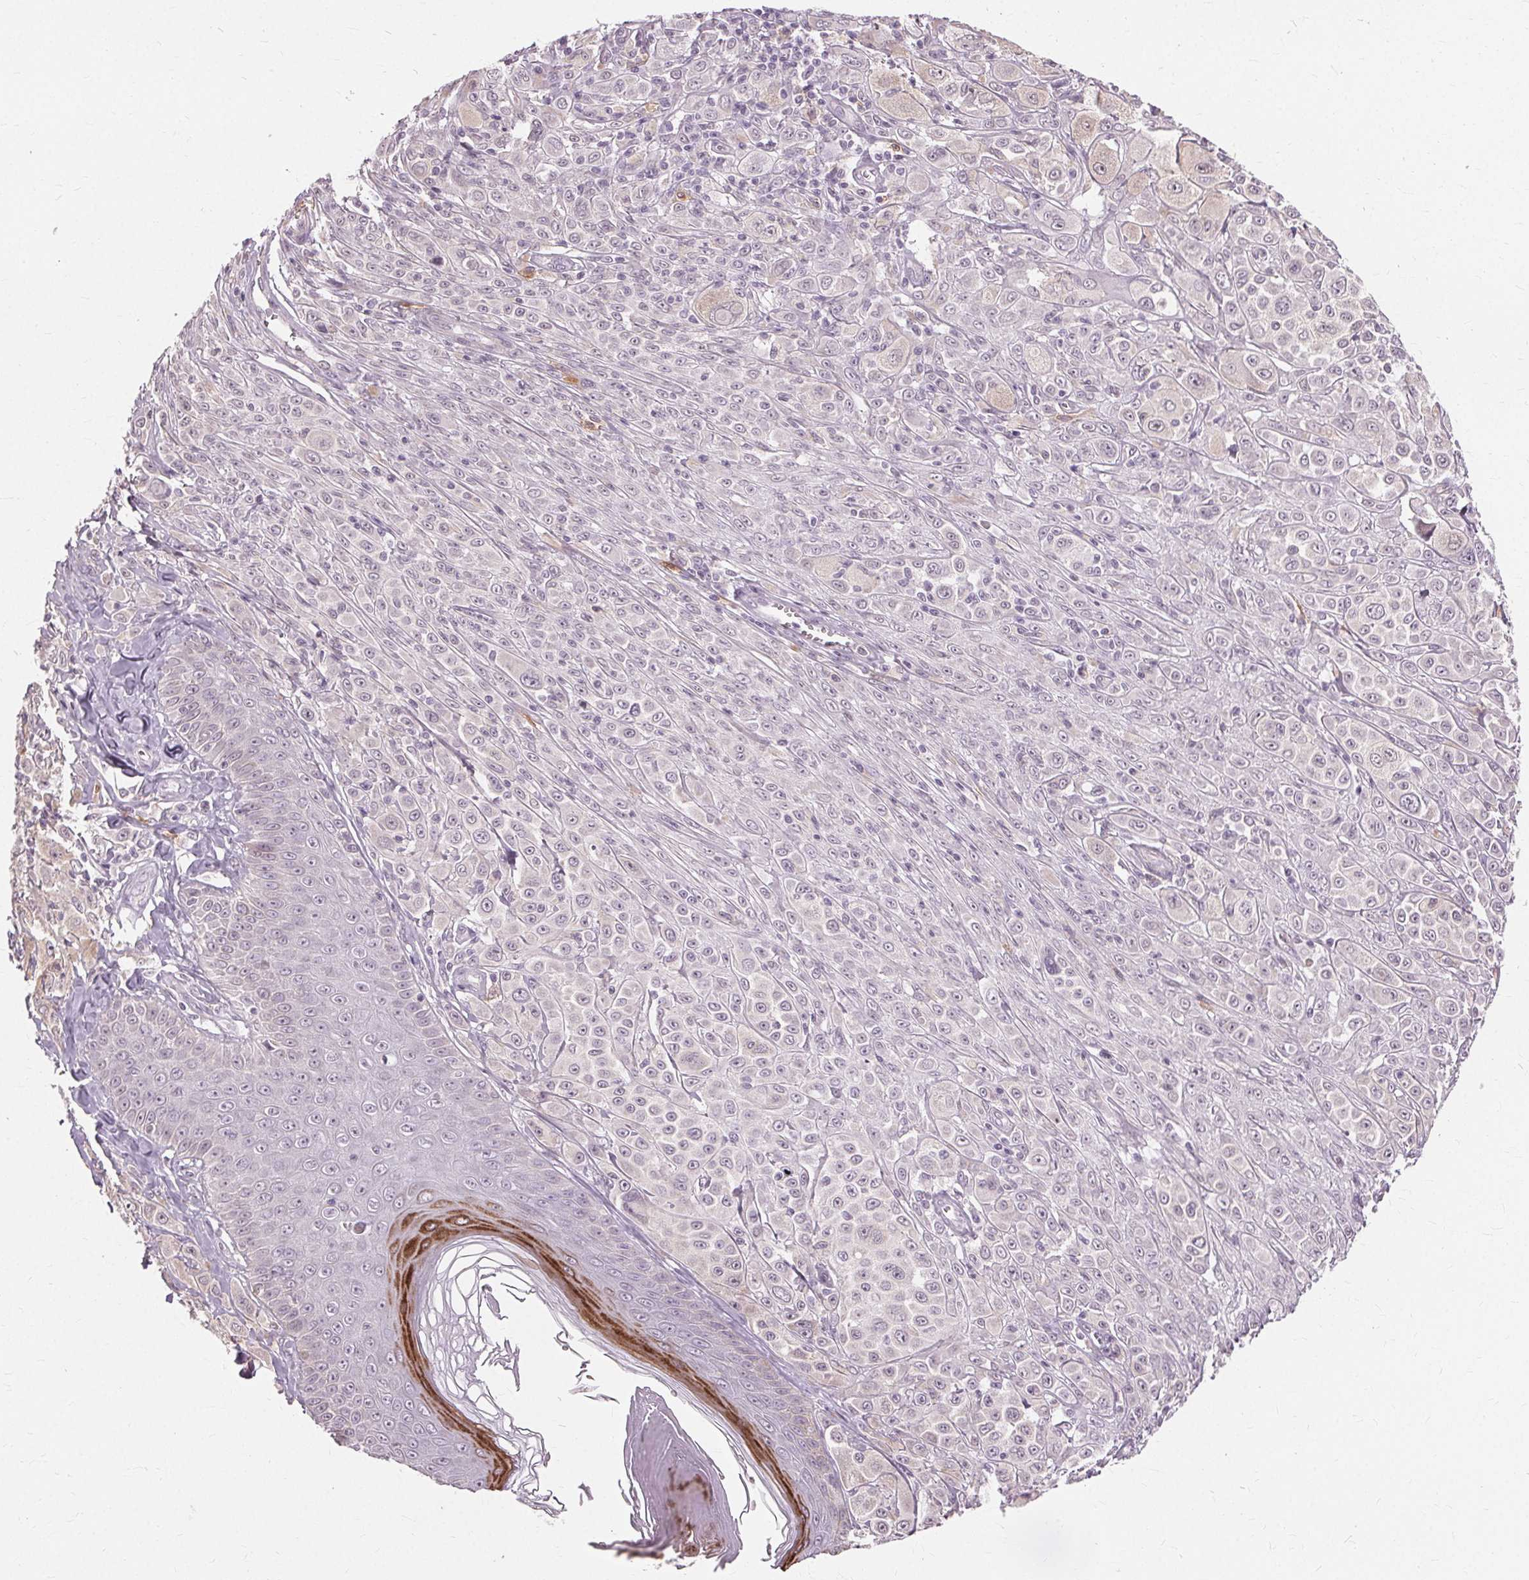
{"staining": {"intensity": "negative", "quantity": "none", "location": "none"}, "tissue": "melanoma", "cell_type": "Tumor cells", "image_type": "cancer", "snomed": [{"axis": "morphology", "description": "Malignant melanoma, NOS"}, {"axis": "topography", "description": "Skin"}], "caption": "Tumor cells are negative for protein expression in human melanoma.", "gene": "SIGLEC6", "patient": {"sex": "male", "age": 67}}